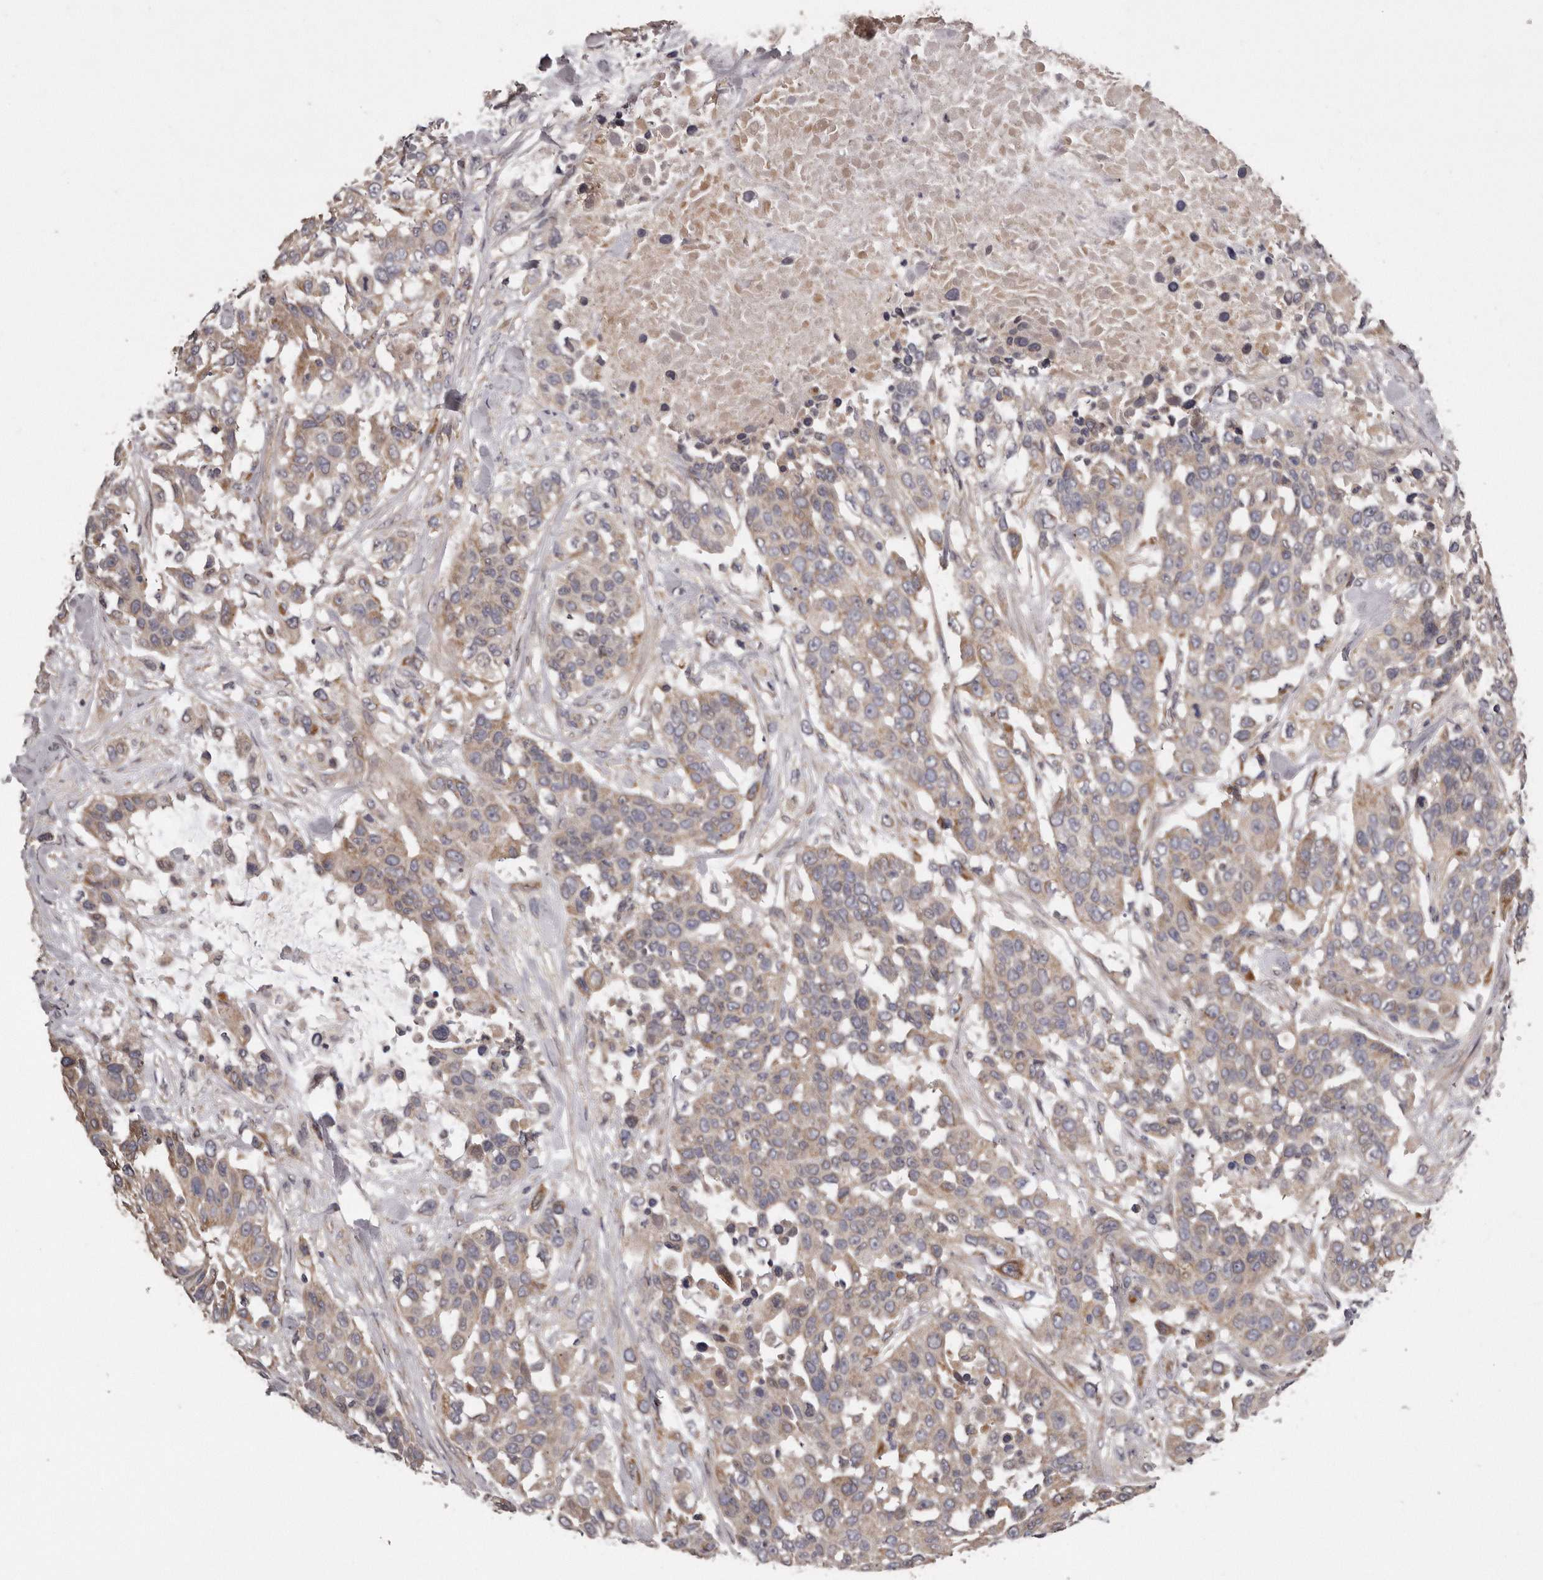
{"staining": {"intensity": "weak", "quantity": ">75%", "location": "cytoplasmic/membranous"}, "tissue": "urothelial cancer", "cell_type": "Tumor cells", "image_type": "cancer", "snomed": [{"axis": "morphology", "description": "Urothelial carcinoma, High grade"}, {"axis": "topography", "description": "Urinary bladder"}], "caption": "Urothelial carcinoma (high-grade) stained with a protein marker reveals weak staining in tumor cells.", "gene": "ARMCX1", "patient": {"sex": "female", "age": 80}}